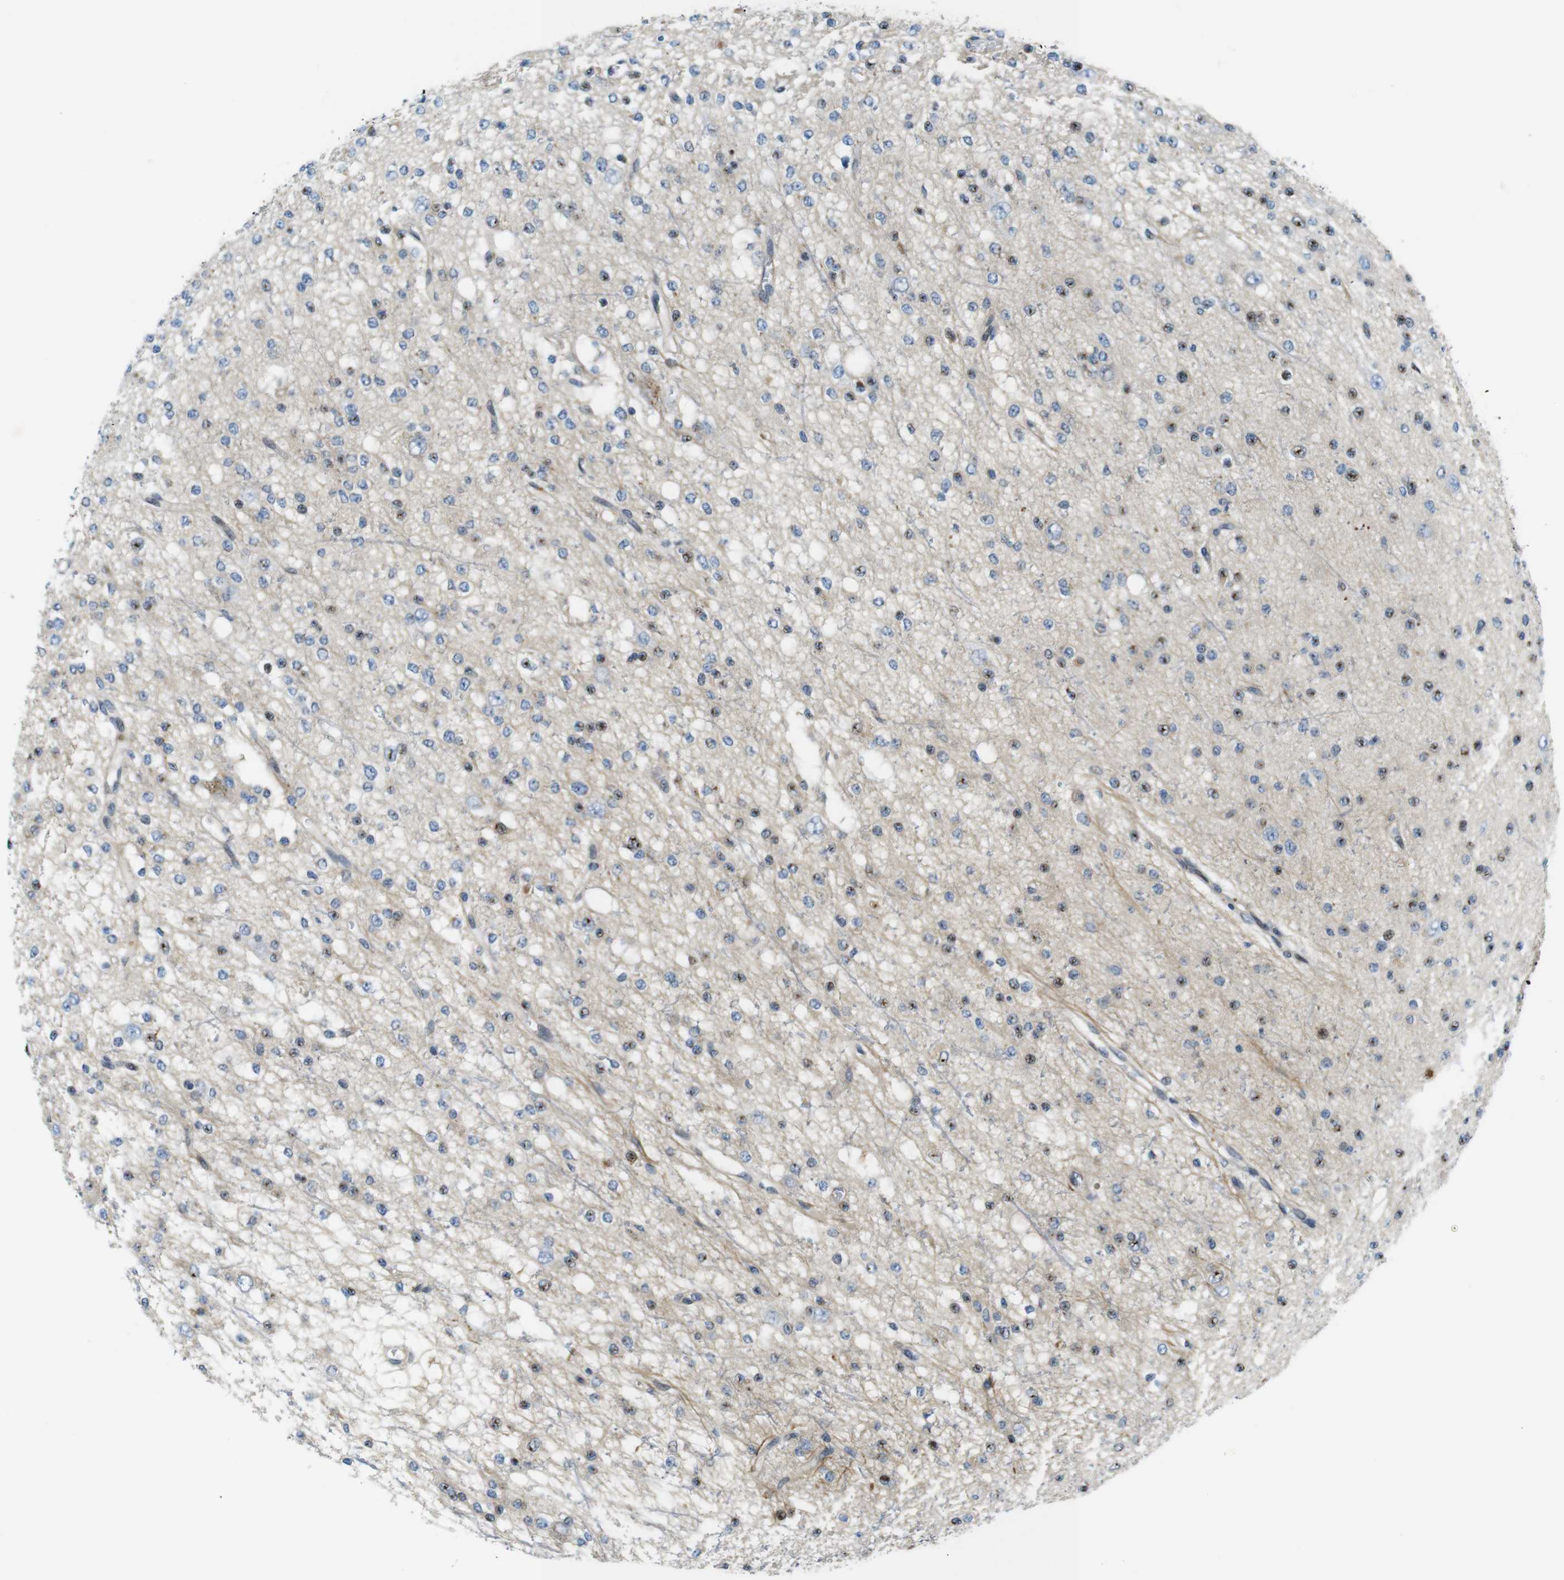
{"staining": {"intensity": "negative", "quantity": "none", "location": "none"}, "tissue": "glioma", "cell_type": "Tumor cells", "image_type": "cancer", "snomed": [{"axis": "morphology", "description": "Glioma, malignant, Low grade"}, {"axis": "topography", "description": "Brain"}], "caption": "An image of human low-grade glioma (malignant) is negative for staining in tumor cells. (DAB (3,3'-diaminobenzidine) IHC, high magnification).", "gene": "ZDHHC3", "patient": {"sex": "male", "age": 38}}